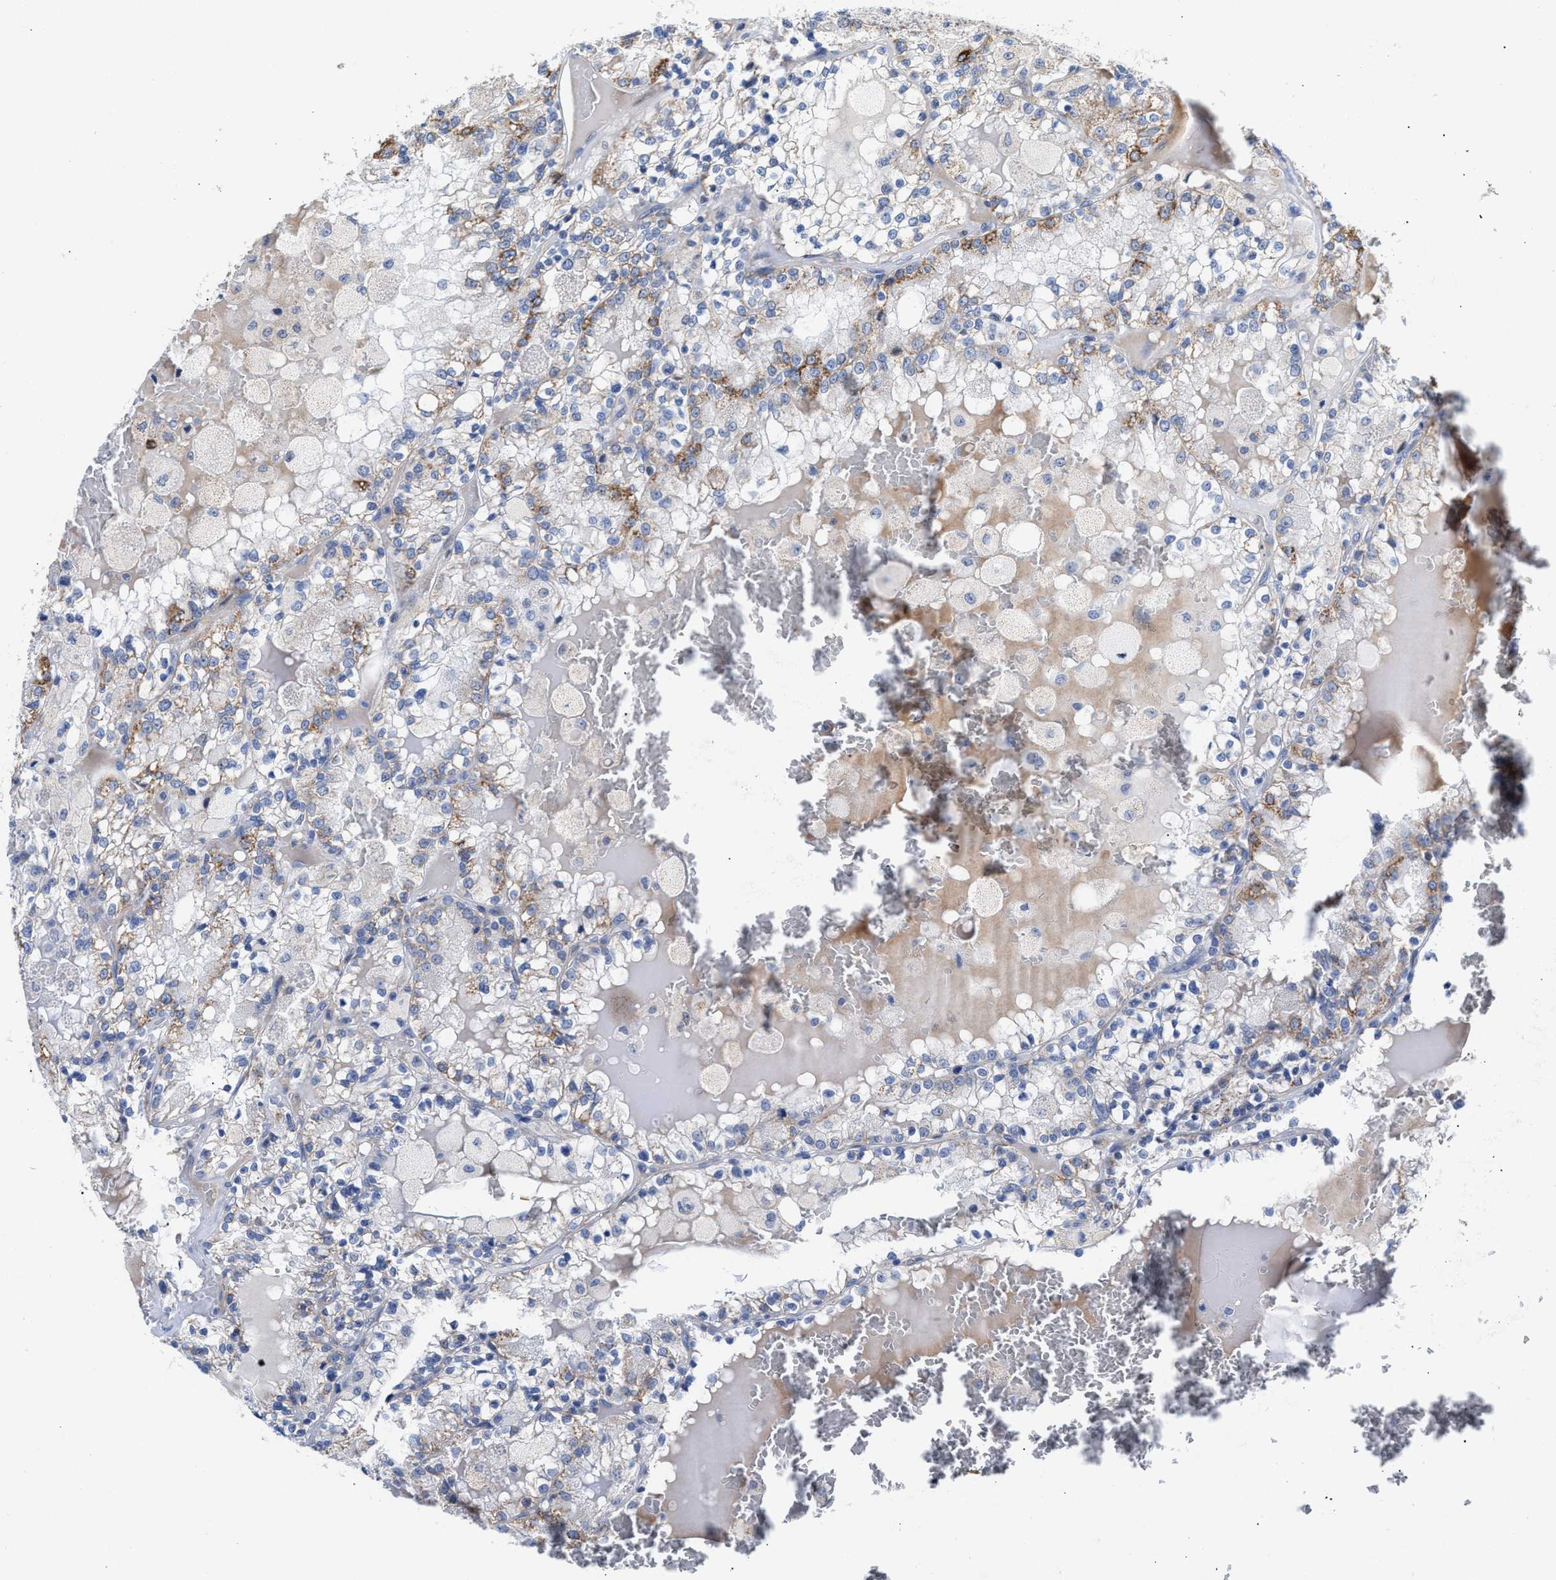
{"staining": {"intensity": "negative", "quantity": "none", "location": "none"}, "tissue": "renal cancer", "cell_type": "Tumor cells", "image_type": "cancer", "snomed": [{"axis": "morphology", "description": "Adenocarcinoma, NOS"}, {"axis": "topography", "description": "Kidney"}], "caption": "An immunohistochemistry histopathology image of renal adenocarcinoma is shown. There is no staining in tumor cells of renal adenocarcinoma.", "gene": "JAG1", "patient": {"sex": "female", "age": 56}}